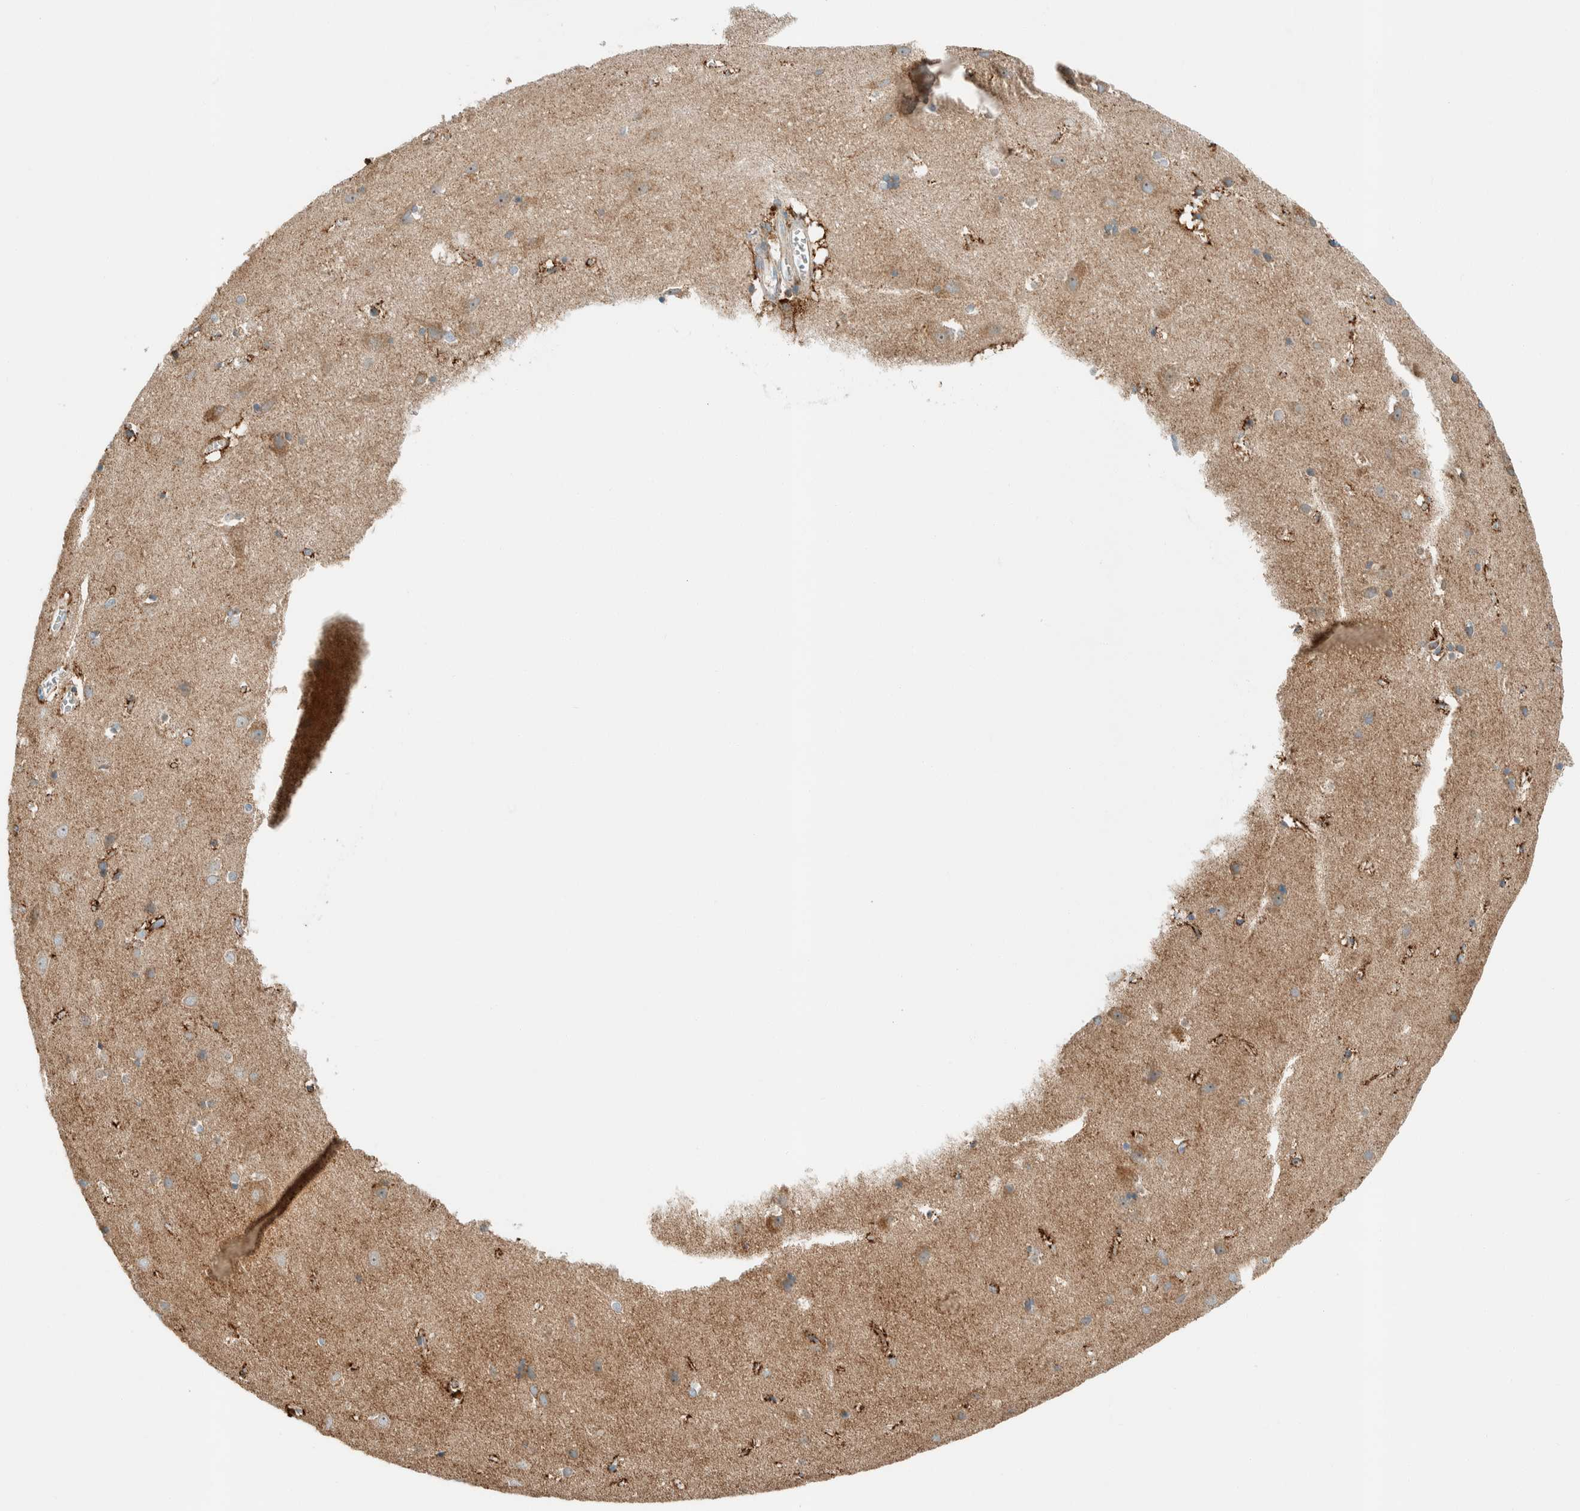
{"staining": {"intensity": "moderate", "quantity": ">75%", "location": "cytoplasmic/membranous"}, "tissue": "cerebral cortex", "cell_type": "Endothelial cells", "image_type": "normal", "snomed": [{"axis": "morphology", "description": "Normal tissue, NOS"}, {"axis": "topography", "description": "Cerebral cortex"}], "caption": "Immunohistochemical staining of normal cerebral cortex demonstrates >75% levels of moderate cytoplasmic/membranous protein staining in approximately >75% of endothelial cells. The protein of interest is stained brown, and the nuclei are stained in blue (DAB IHC with brightfield microscopy, high magnification).", "gene": "SPAG5", "patient": {"sex": "male", "age": 54}}